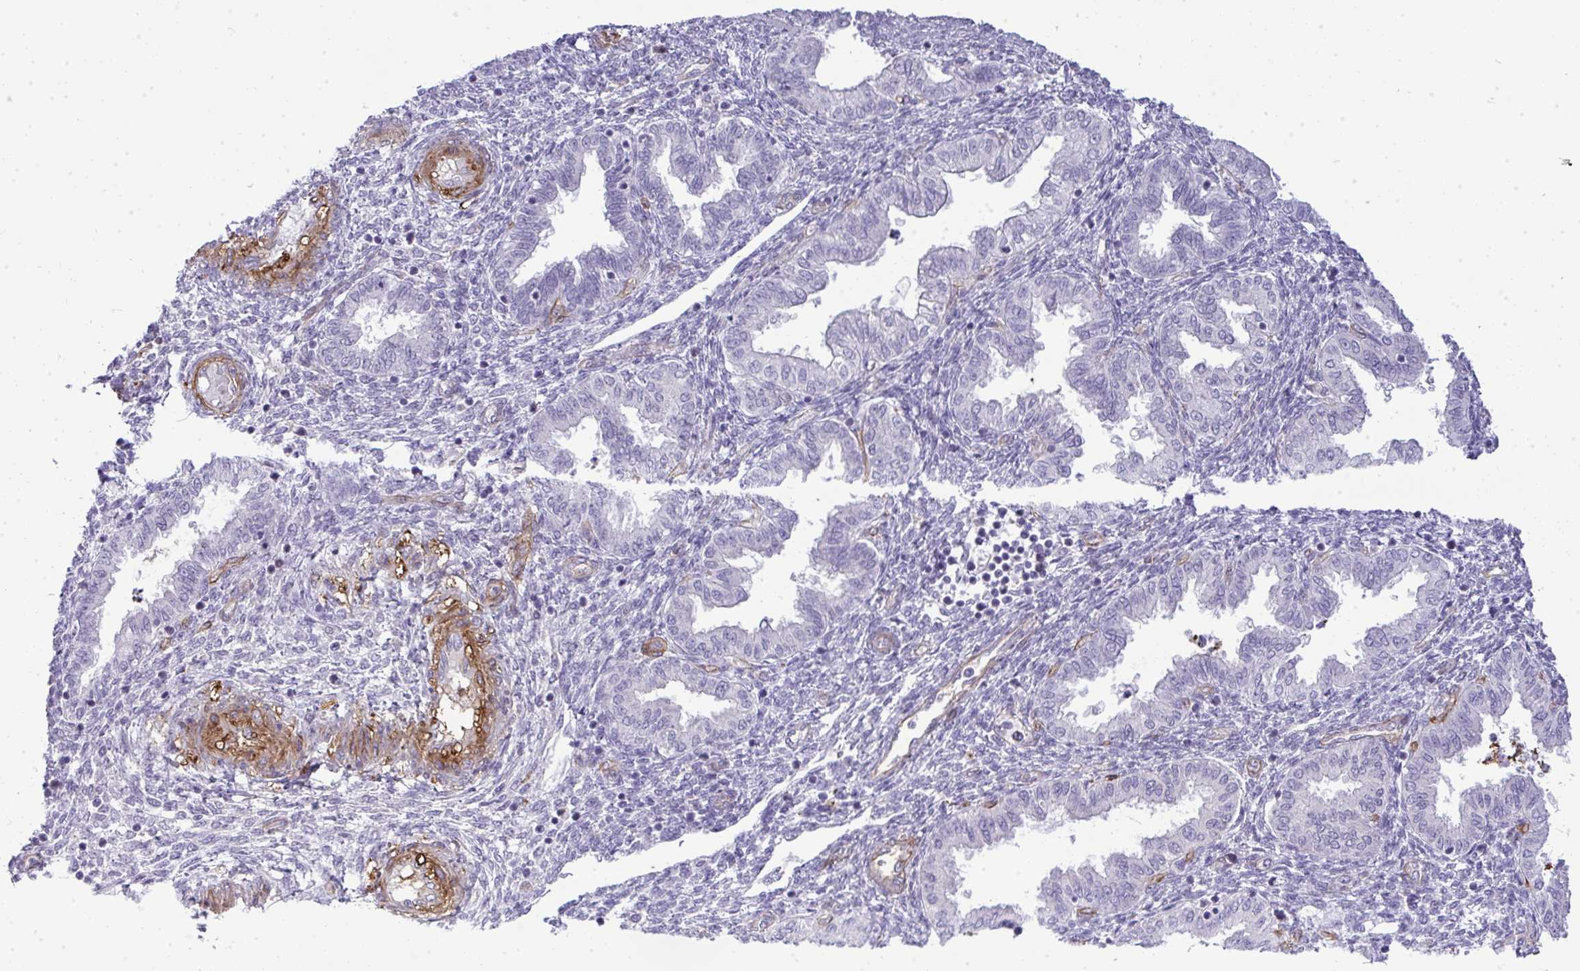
{"staining": {"intensity": "negative", "quantity": "none", "location": "none"}, "tissue": "endometrium", "cell_type": "Cells in endometrial stroma", "image_type": "normal", "snomed": [{"axis": "morphology", "description": "Normal tissue, NOS"}, {"axis": "topography", "description": "Endometrium"}], "caption": "The image reveals no significant expression in cells in endometrial stroma of endometrium.", "gene": "UBE2S", "patient": {"sex": "female", "age": 33}}